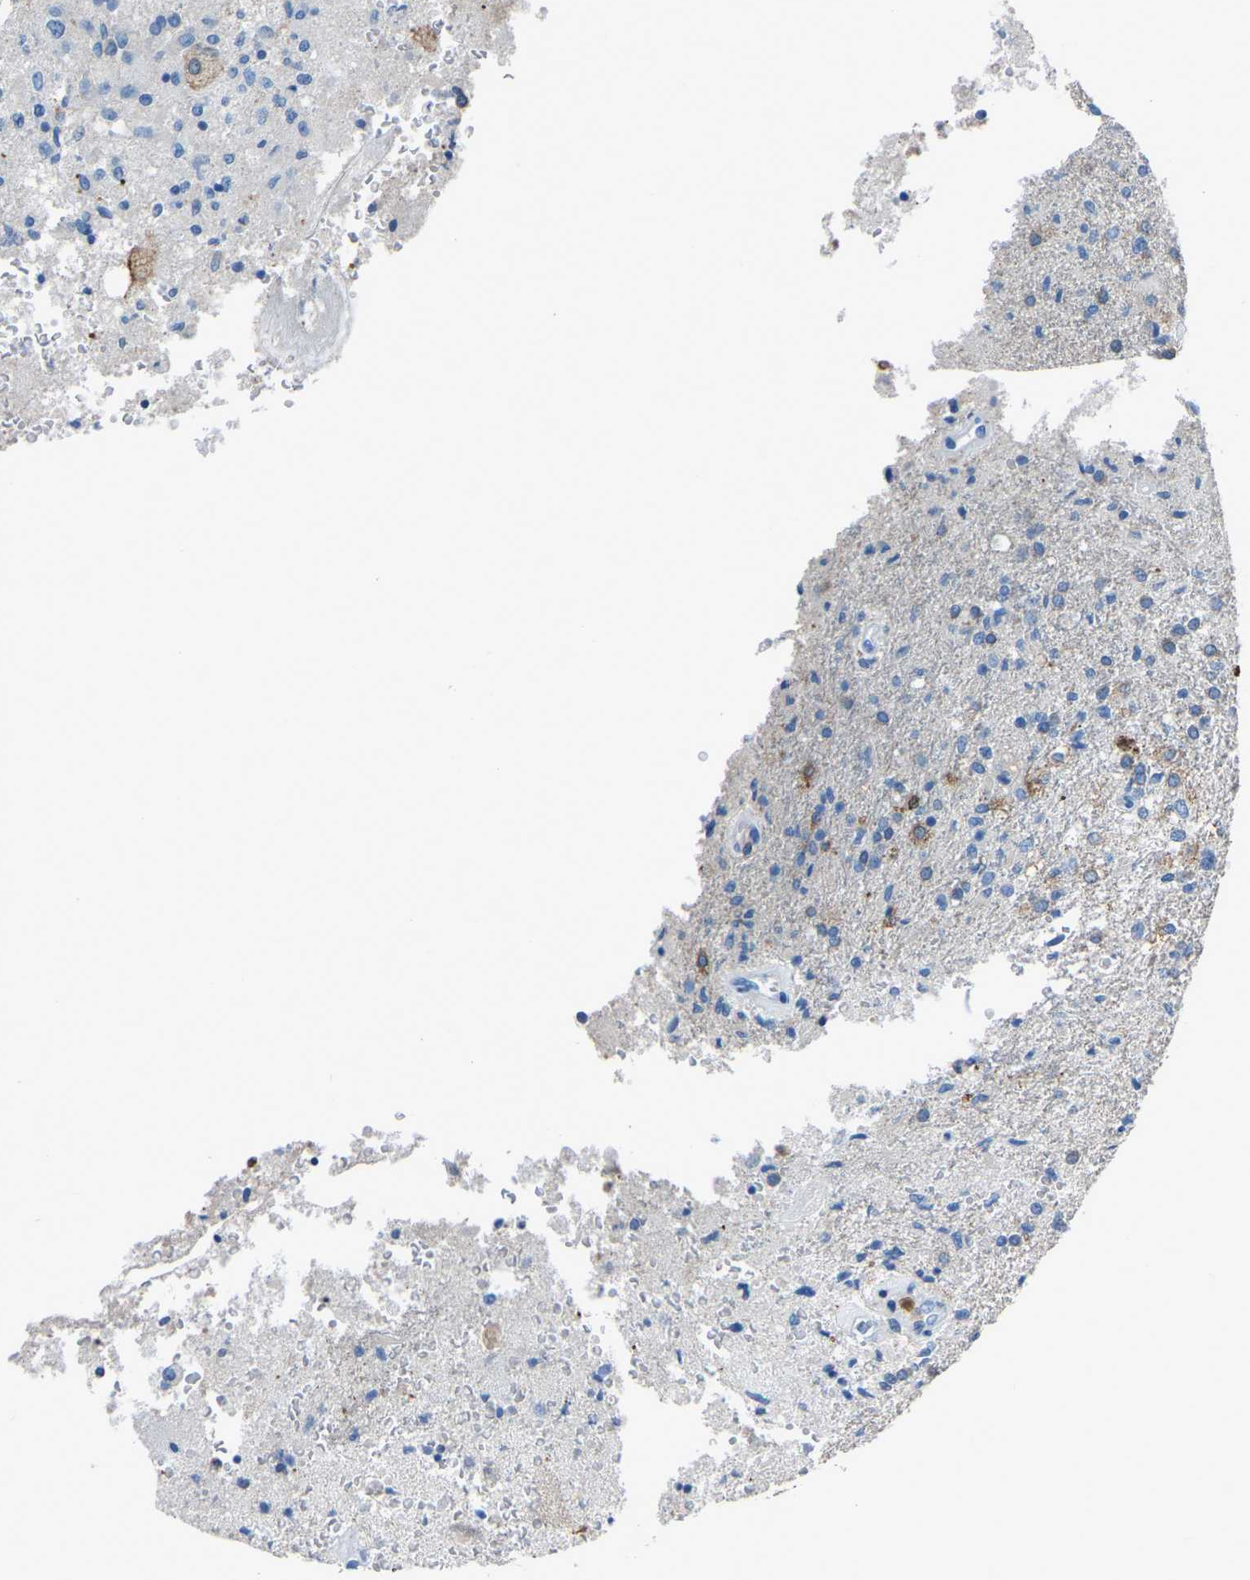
{"staining": {"intensity": "negative", "quantity": "none", "location": "none"}, "tissue": "glioma", "cell_type": "Tumor cells", "image_type": "cancer", "snomed": [{"axis": "morphology", "description": "Normal tissue, NOS"}, {"axis": "morphology", "description": "Glioma, malignant, High grade"}, {"axis": "topography", "description": "Cerebral cortex"}], "caption": "There is no significant expression in tumor cells of malignant glioma (high-grade).", "gene": "LSP1", "patient": {"sex": "male", "age": 77}}